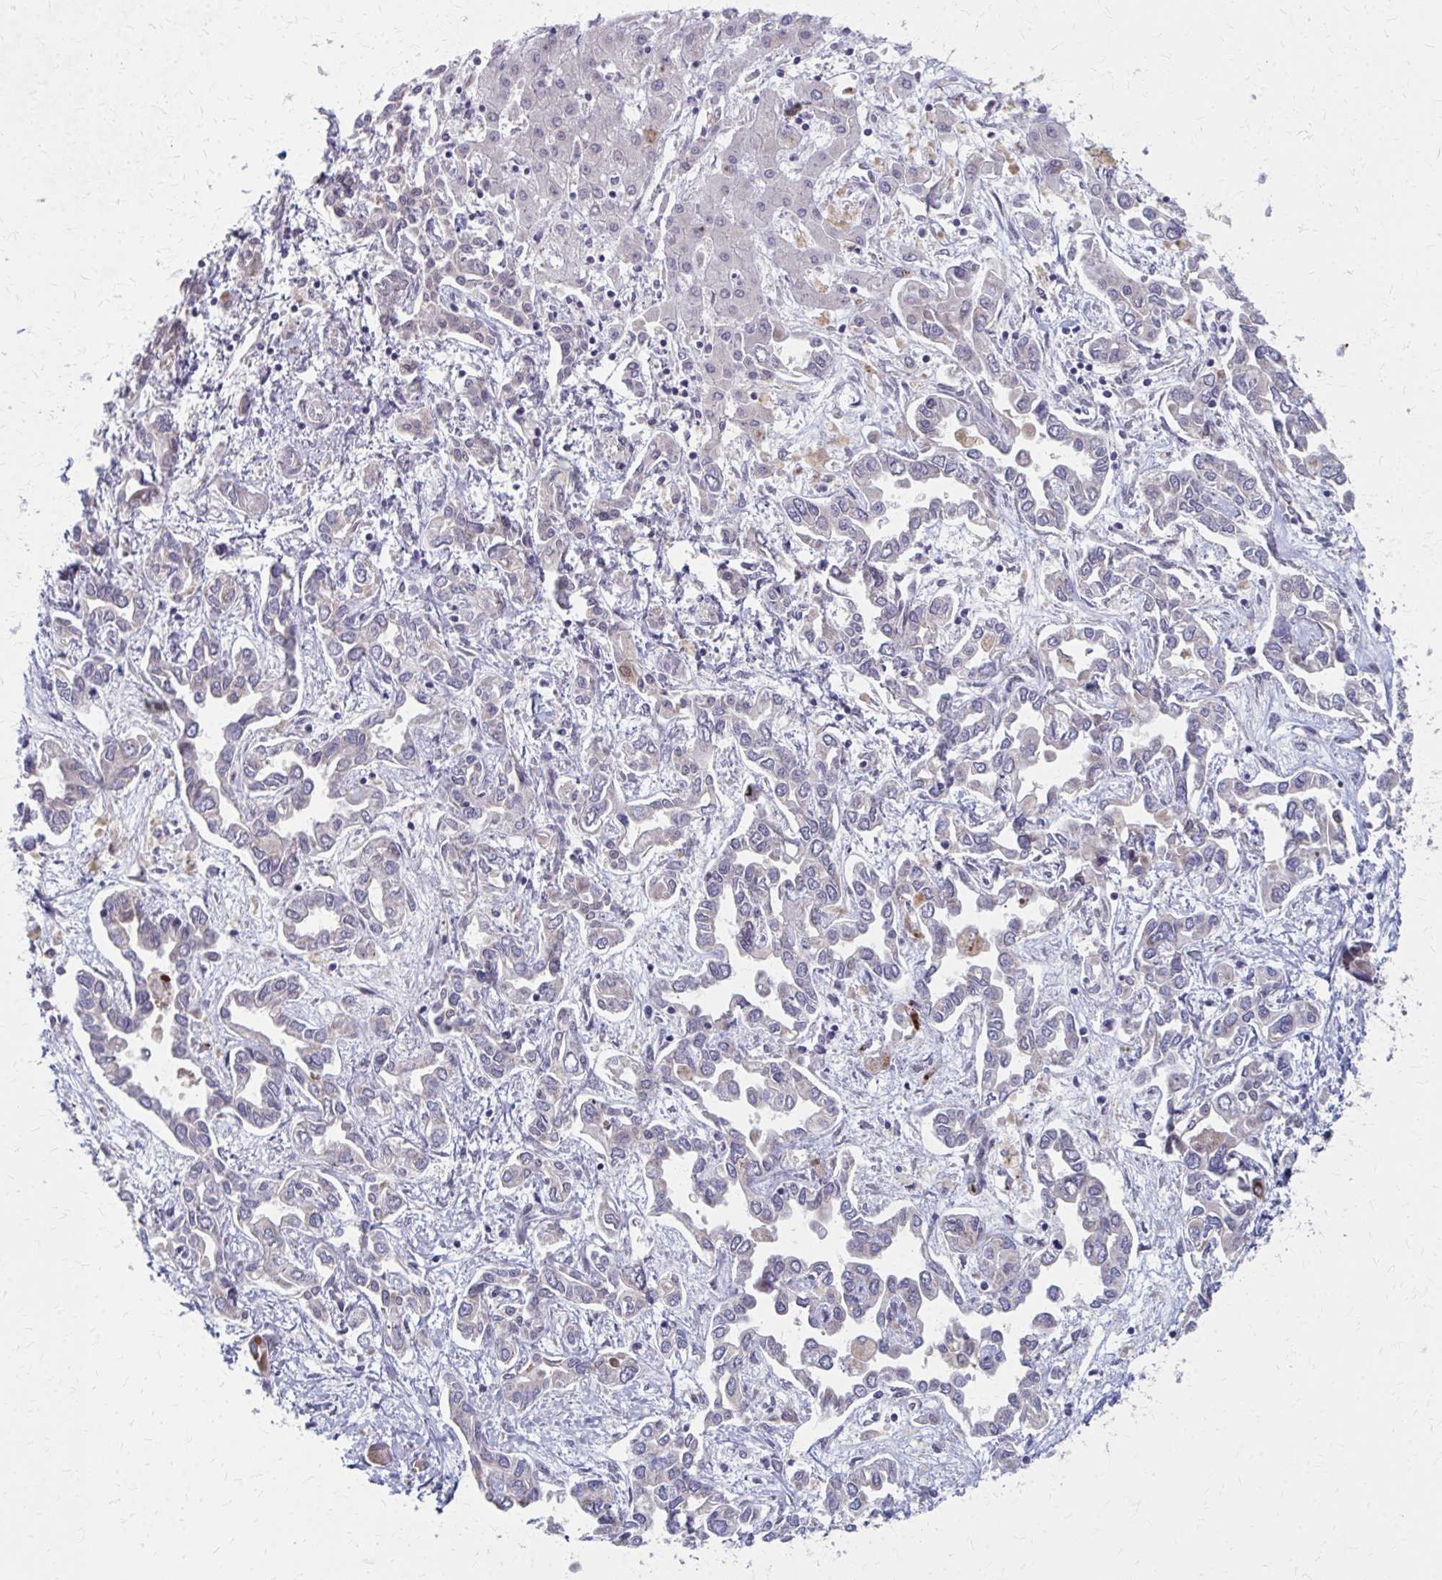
{"staining": {"intensity": "negative", "quantity": "none", "location": "none"}, "tissue": "liver cancer", "cell_type": "Tumor cells", "image_type": "cancer", "snomed": [{"axis": "morphology", "description": "Cholangiocarcinoma"}, {"axis": "topography", "description": "Liver"}], "caption": "The immunohistochemistry photomicrograph has no significant positivity in tumor cells of liver cancer tissue. (DAB immunohistochemistry (IHC) with hematoxylin counter stain).", "gene": "FAHD1", "patient": {"sex": "female", "age": 64}}